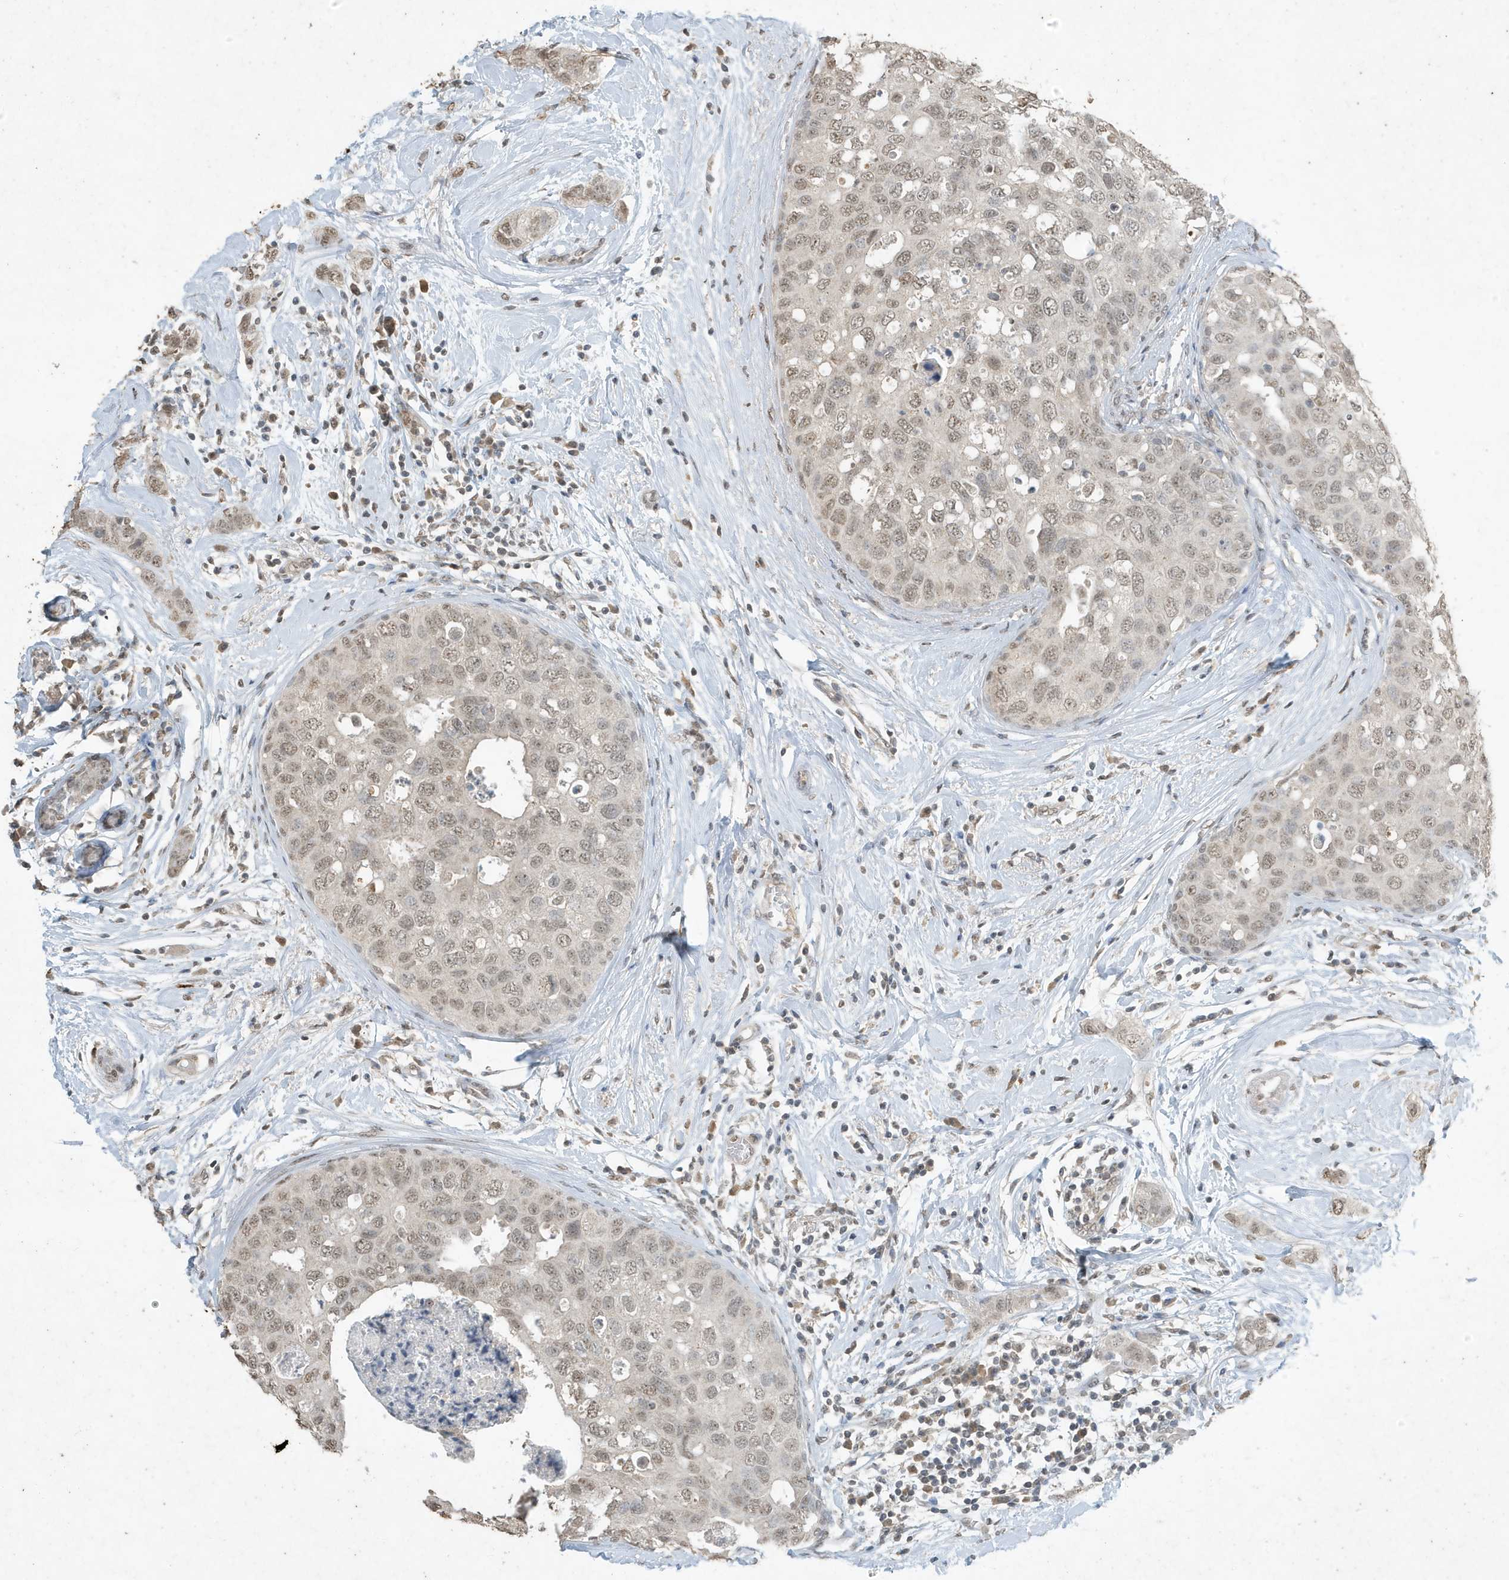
{"staining": {"intensity": "weak", "quantity": ">75%", "location": "nuclear"}, "tissue": "breast cancer", "cell_type": "Tumor cells", "image_type": "cancer", "snomed": [{"axis": "morphology", "description": "Duct carcinoma"}, {"axis": "topography", "description": "Breast"}], "caption": "Breast cancer stained with immunohistochemistry demonstrates weak nuclear positivity in approximately >75% of tumor cells.", "gene": "DEFA1", "patient": {"sex": "female", "age": 50}}